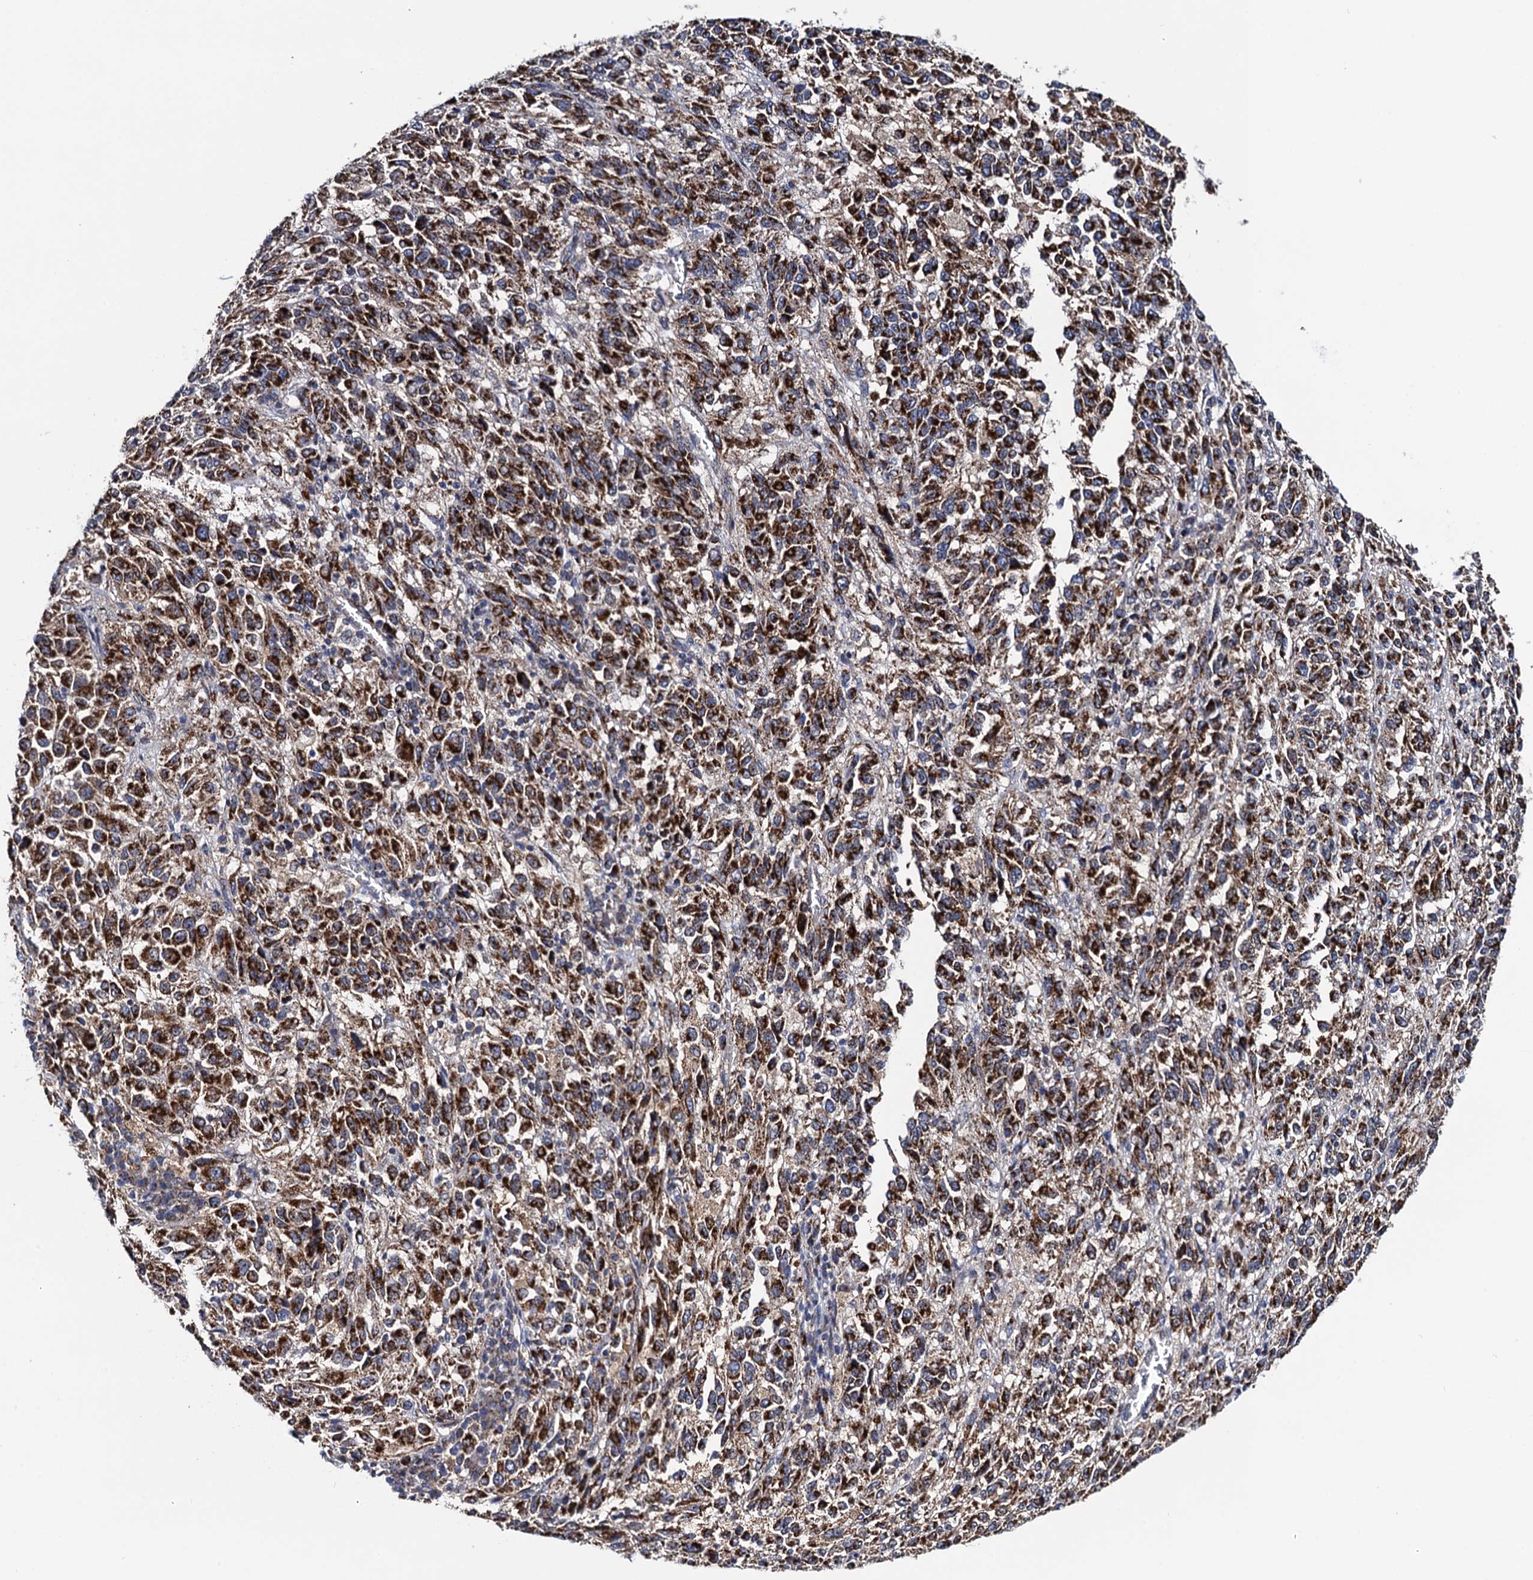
{"staining": {"intensity": "strong", "quantity": ">75%", "location": "cytoplasmic/membranous"}, "tissue": "melanoma", "cell_type": "Tumor cells", "image_type": "cancer", "snomed": [{"axis": "morphology", "description": "Malignant melanoma, Metastatic site"}, {"axis": "topography", "description": "Lung"}], "caption": "Malignant melanoma (metastatic site) stained with DAB (3,3'-diaminobenzidine) IHC exhibits high levels of strong cytoplasmic/membranous staining in approximately >75% of tumor cells.", "gene": "PTCD3", "patient": {"sex": "male", "age": 64}}